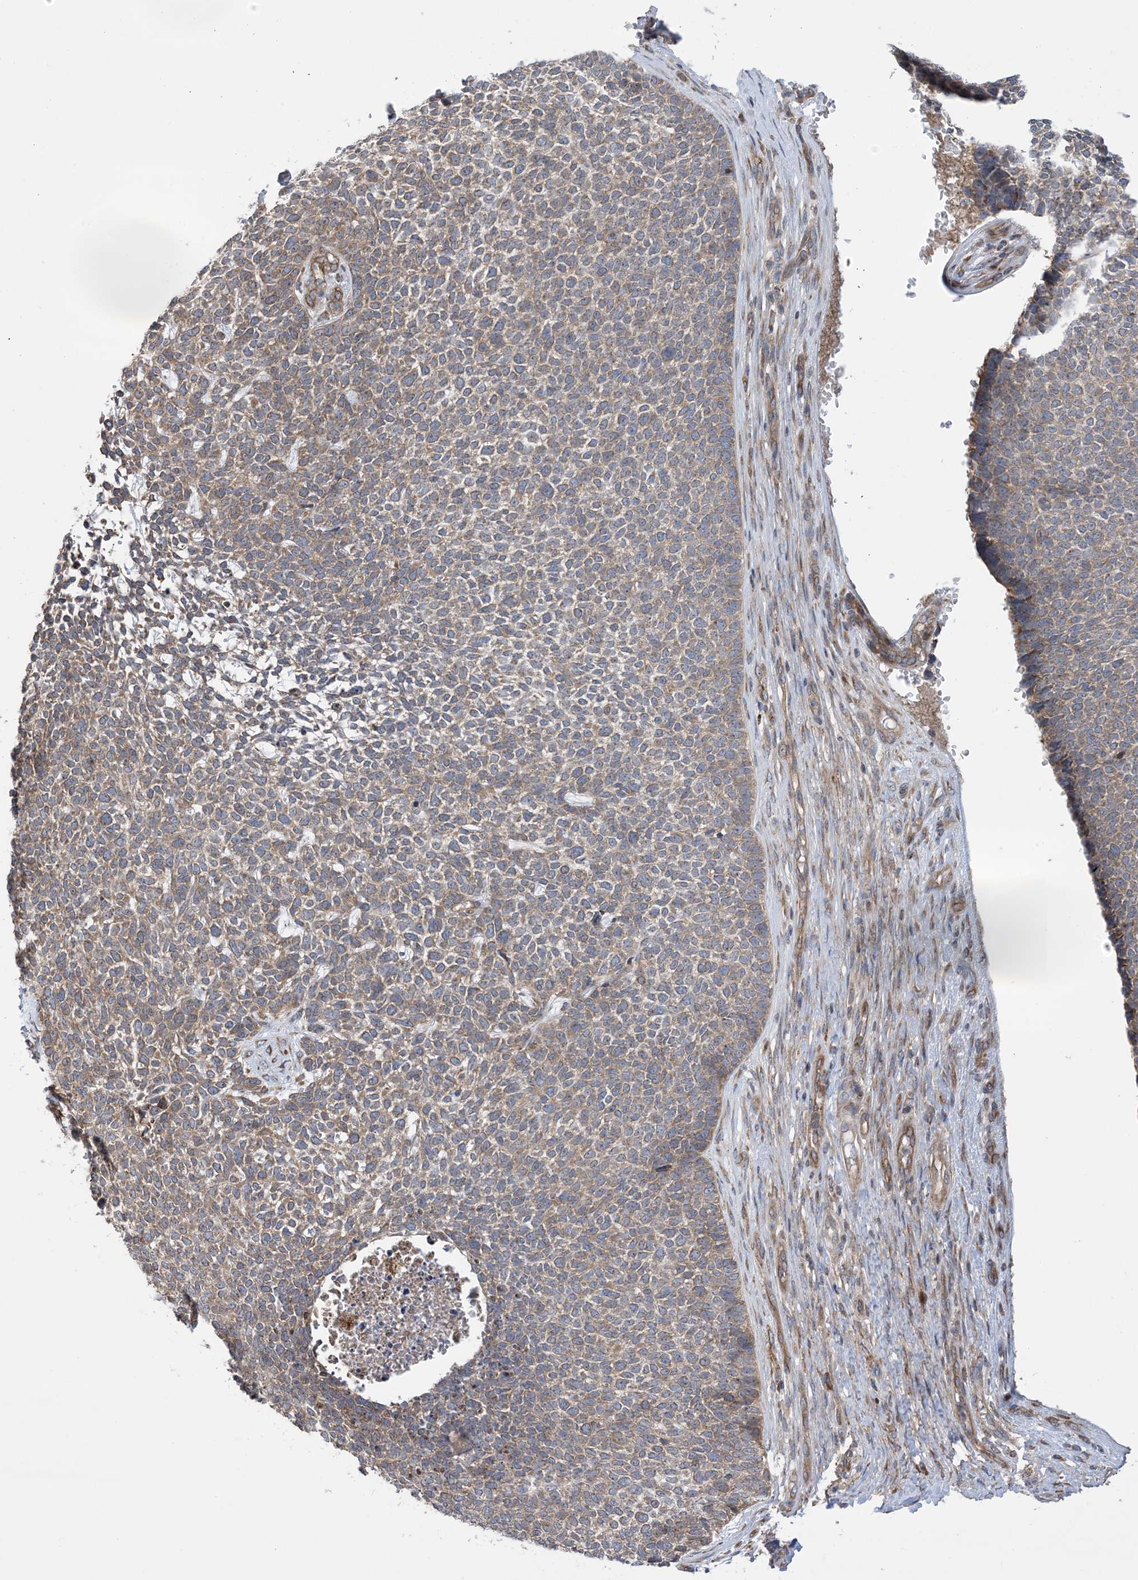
{"staining": {"intensity": "moderate", "quantity": "25%-75%", "location": "cytoplasmic/membranous"}, "tissue": "skin cancer", "cell_type": "Tumor cells", "image_type": "cancer", "snomed": [{"axis": "morphology", "description": "Basal cell carcinoma"}, {"axis": "topography", "description": "Skin"}], "caption": "Moderate cytoplasmic/membranous protein positivity is seen in approximately 25%-75% of tumor cells in skin cancer.", "gene": "CLEC16A", "patient": {"sex": "female", "age": 84}}